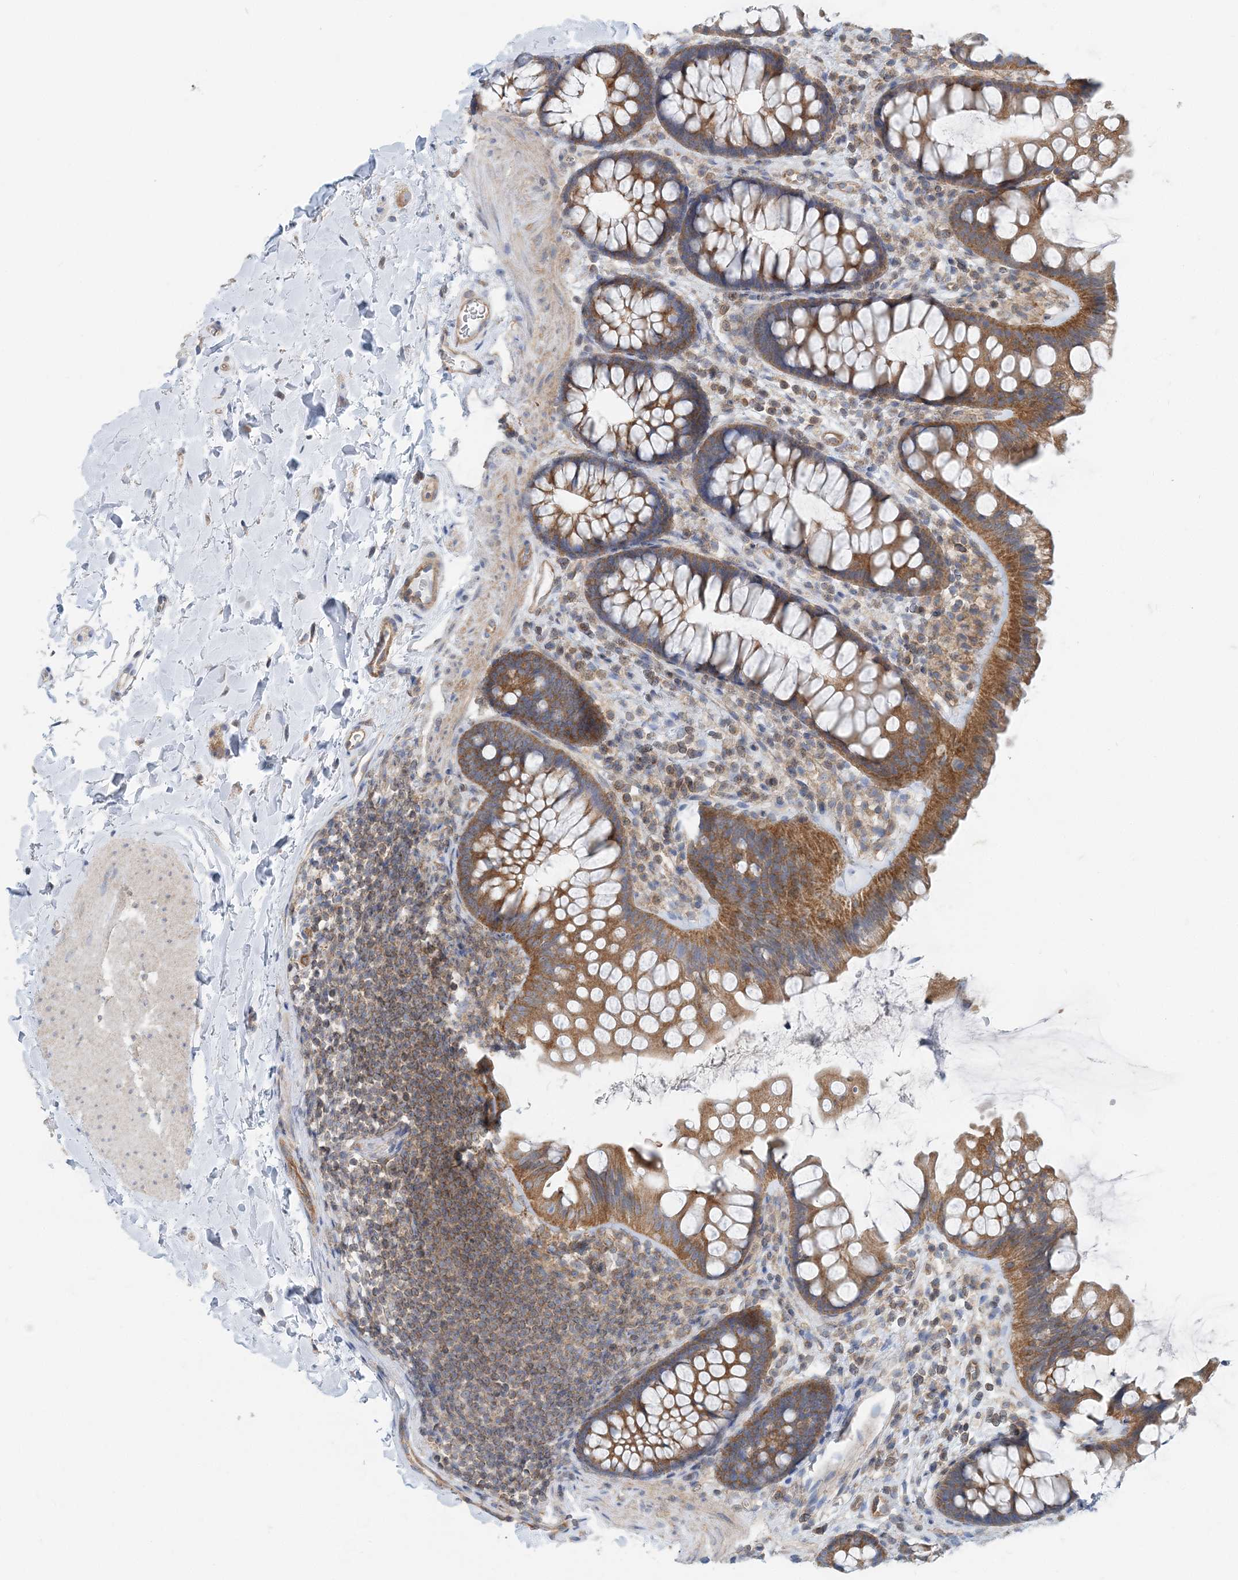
{"staining": {"intensity": "weak", "quantity": ">75%", "location": "cytoplasmic/membranous"}, "tissue": "colon", "cell_type": "Endothelial cells", "image_type": "normal", "snomed": [{"axis": "morphology", "description": "Normal tissue, NOS"}, {"axis": "topography", "description": "Colon"}], "caption": "The image reveals a brown stain indicating the presence of a protein in the cytoplasmic/membranous of endothelial cells in colon.", "gene": "MOB4", "patient": {"sex": "female", "age": 62}}